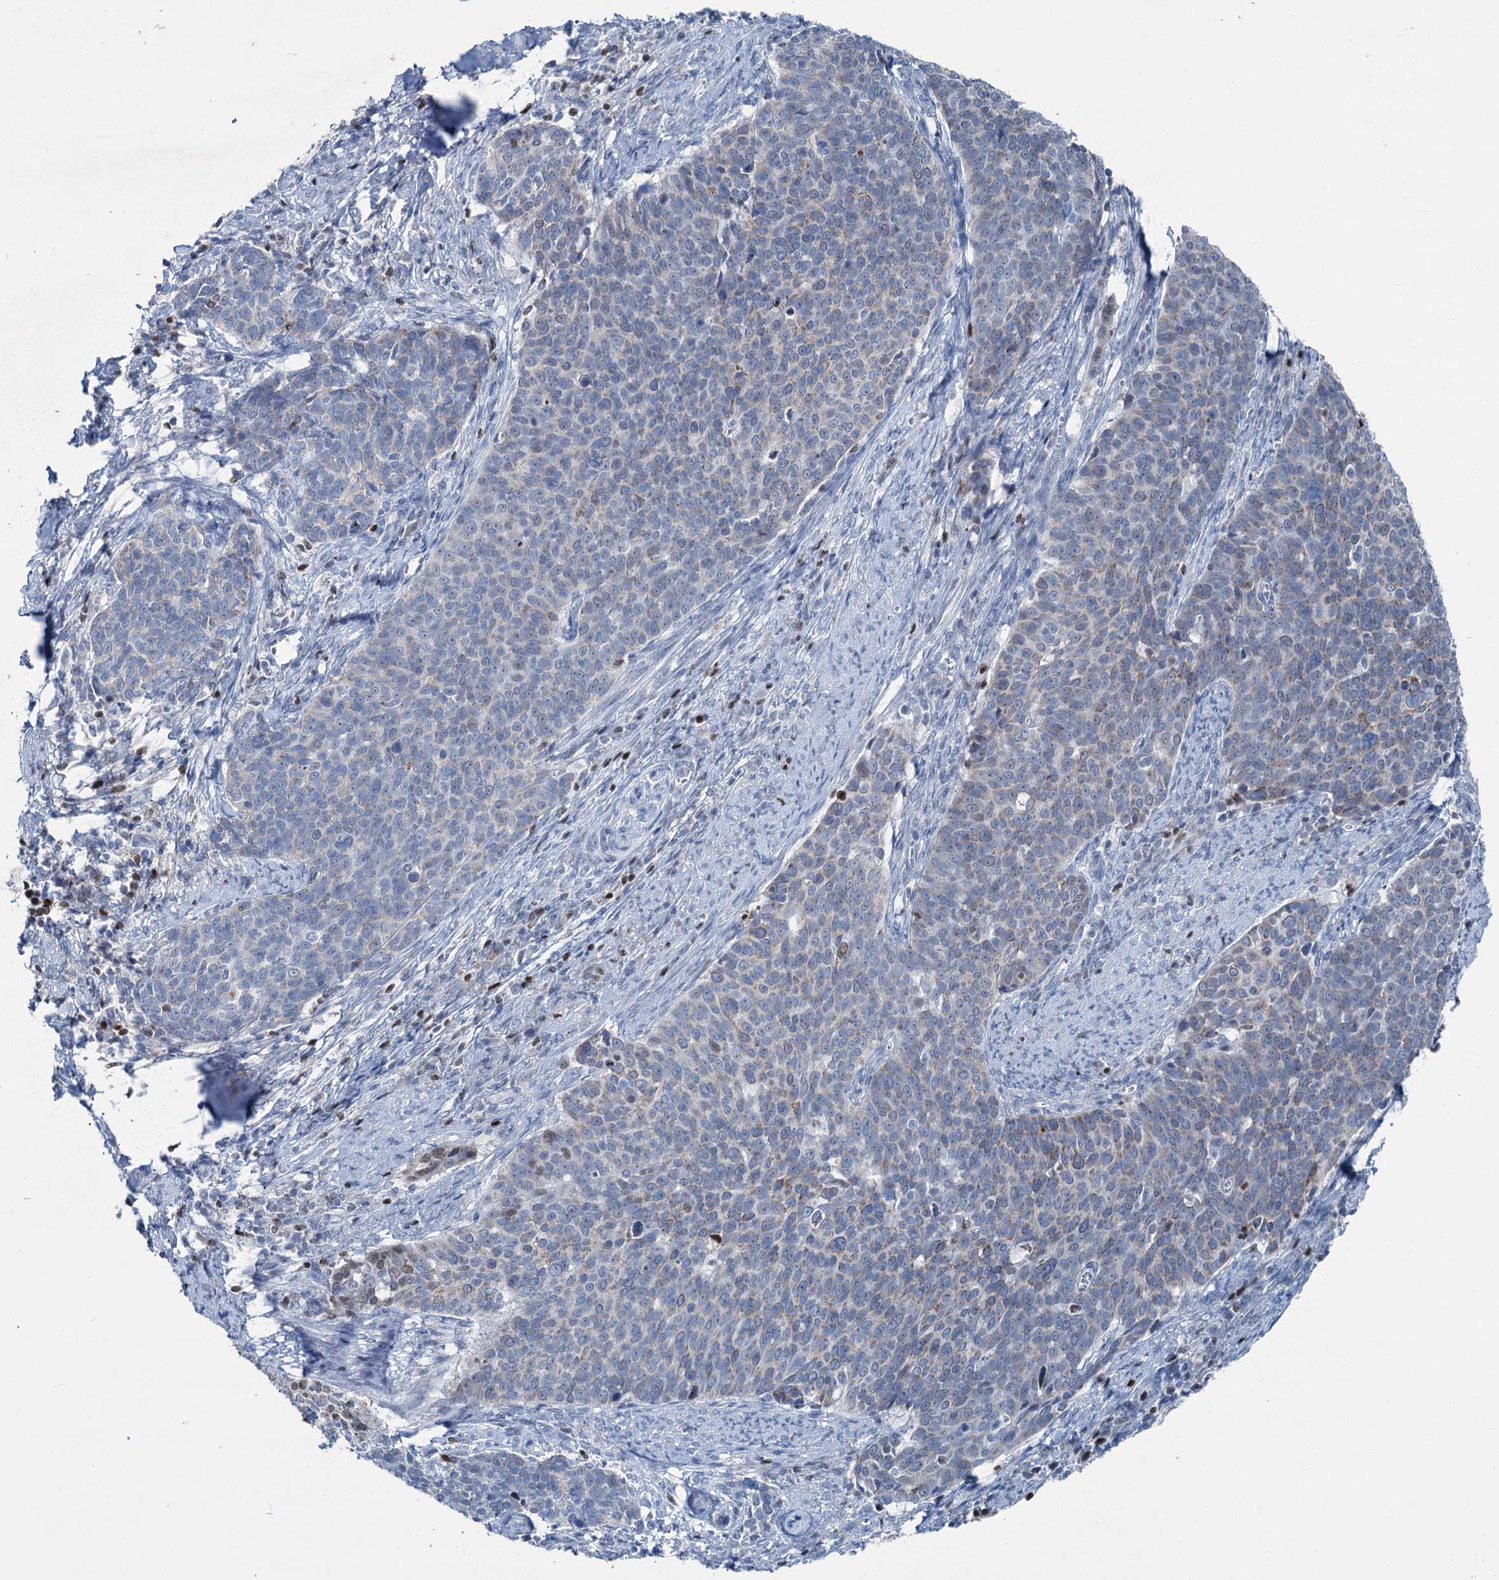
{"staining": {"intensity": "moderate", "quantity": "25%-75%", "location": "cytoplasmic/membranous"}, "tissue": "cervical cancer", "cell_type": "Tumor cells", "image_type": "cancer", "snomed": [{"axis": "morphology", "description": "Squamous cell carcinoma, NOS"}, {"axis": "topography", "description": "Cervix"}], "caption": "Cervical cancer stained with a brown dye demonstrates moderate cytoplasmic/membranous positive positivity in approximately 25%-75% of tumor cells.", "gene": "ELP4", "patient": {"sex": "female", "age": 39}}